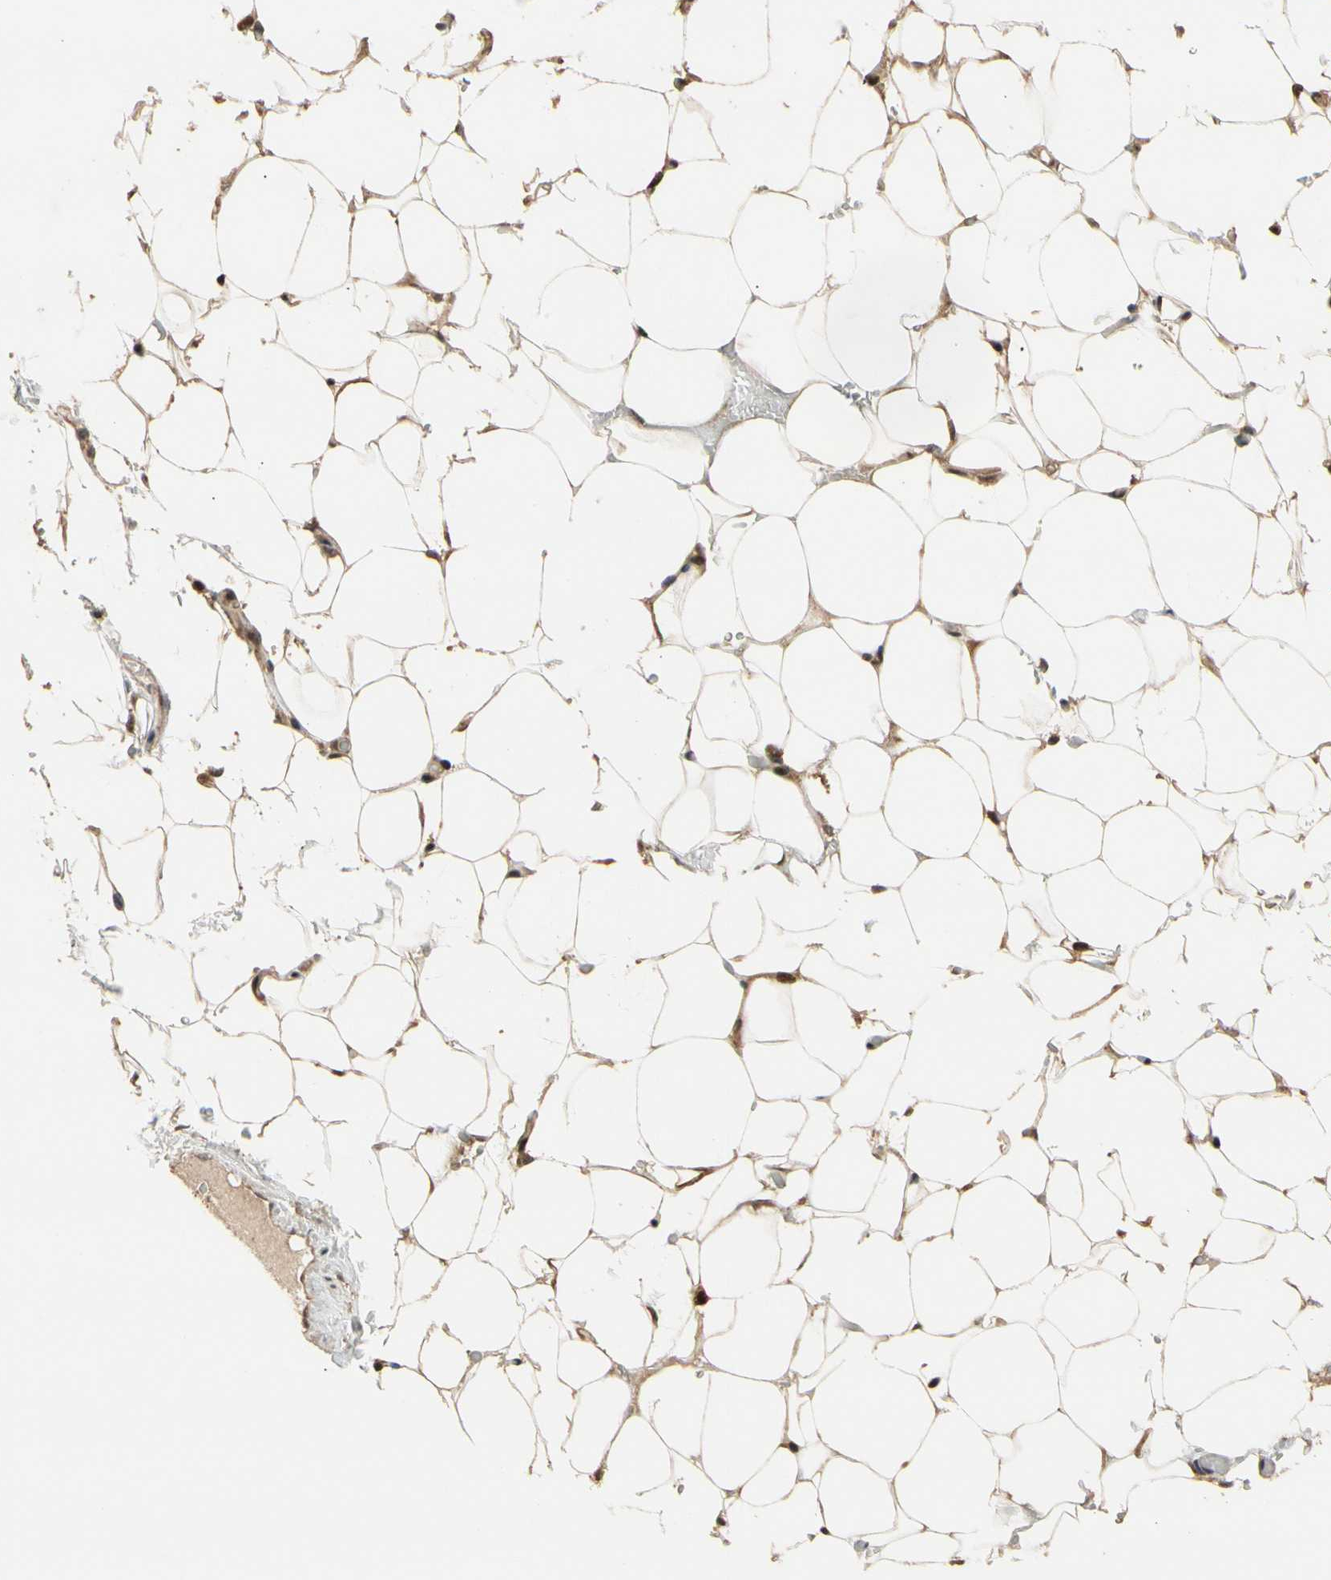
{"staining": {"intensity": "moderate", "quantity": ">75%", "location": "cytoplasmic/membranous,nuclear"}, "tissue": "adipose tissue", "cell_type": "Adipocytes", "image_type": "normal", "snomed": [{"axis": "morphology", "description": "Normal tissue, NOS"}, {"axis": "topography", "description": "Peripheral nerve tissue"}], "caption": "Human adipose tissue stained with a brown dye demonstrates moderate cytoplasmic/membranous,nuclear positive staining in approximately >75% of adipocytes.", "gene": "TMEM230", "patient": {"sex": "male", "age": 70}}